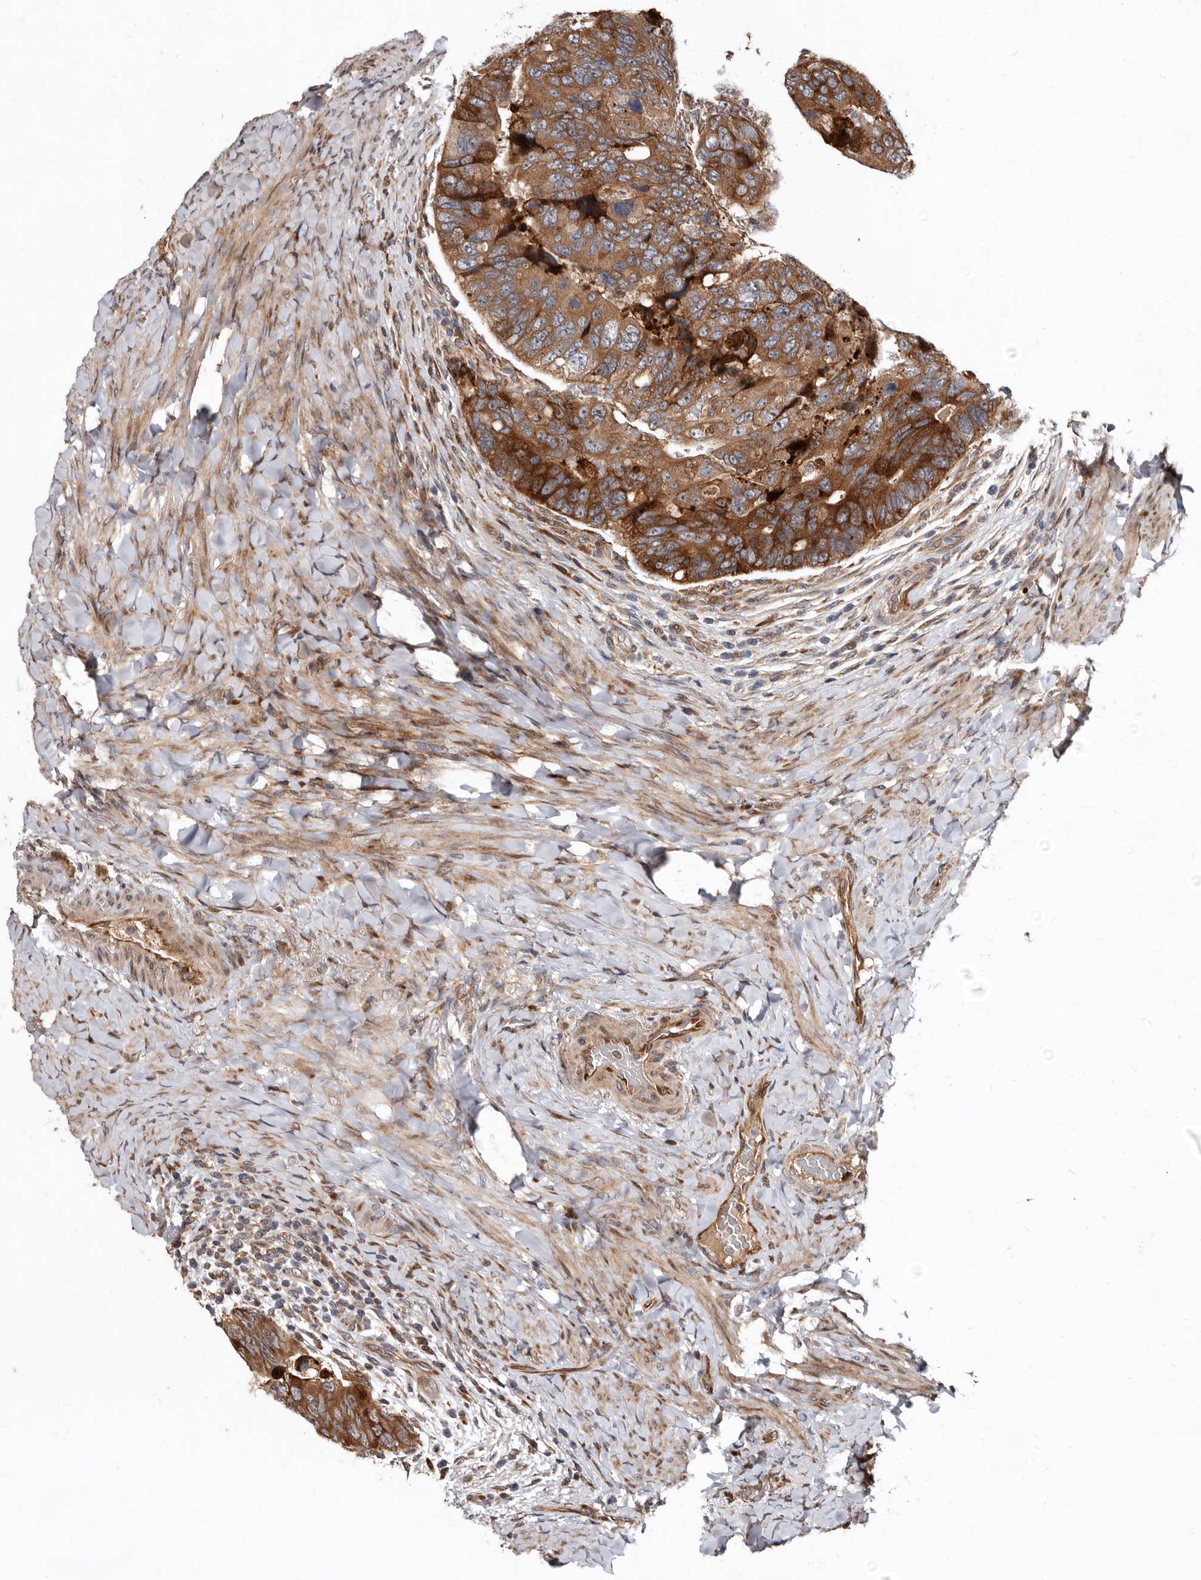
{"staining": {"intensity": "strong", "quantity": ">75%", "location": "cytoplasmic/membranous"}, "tissue": "colorectal cancer", "cell_type": "Tumor cells", "image_type": "cancer", "snomed": [{"axis": "morphology", "description": "Adenocarcinoma, NOS"}, {"axis": "topography", "description": "Rectum"}], "caption": "Adenocarcinoma (colorectal) stained with IHC reveals strong cytoplasmic/membranous positivity in about >75% of tumor cells.", "gene": "WEE2", "patient": {"sex": "male", "age": 59}}